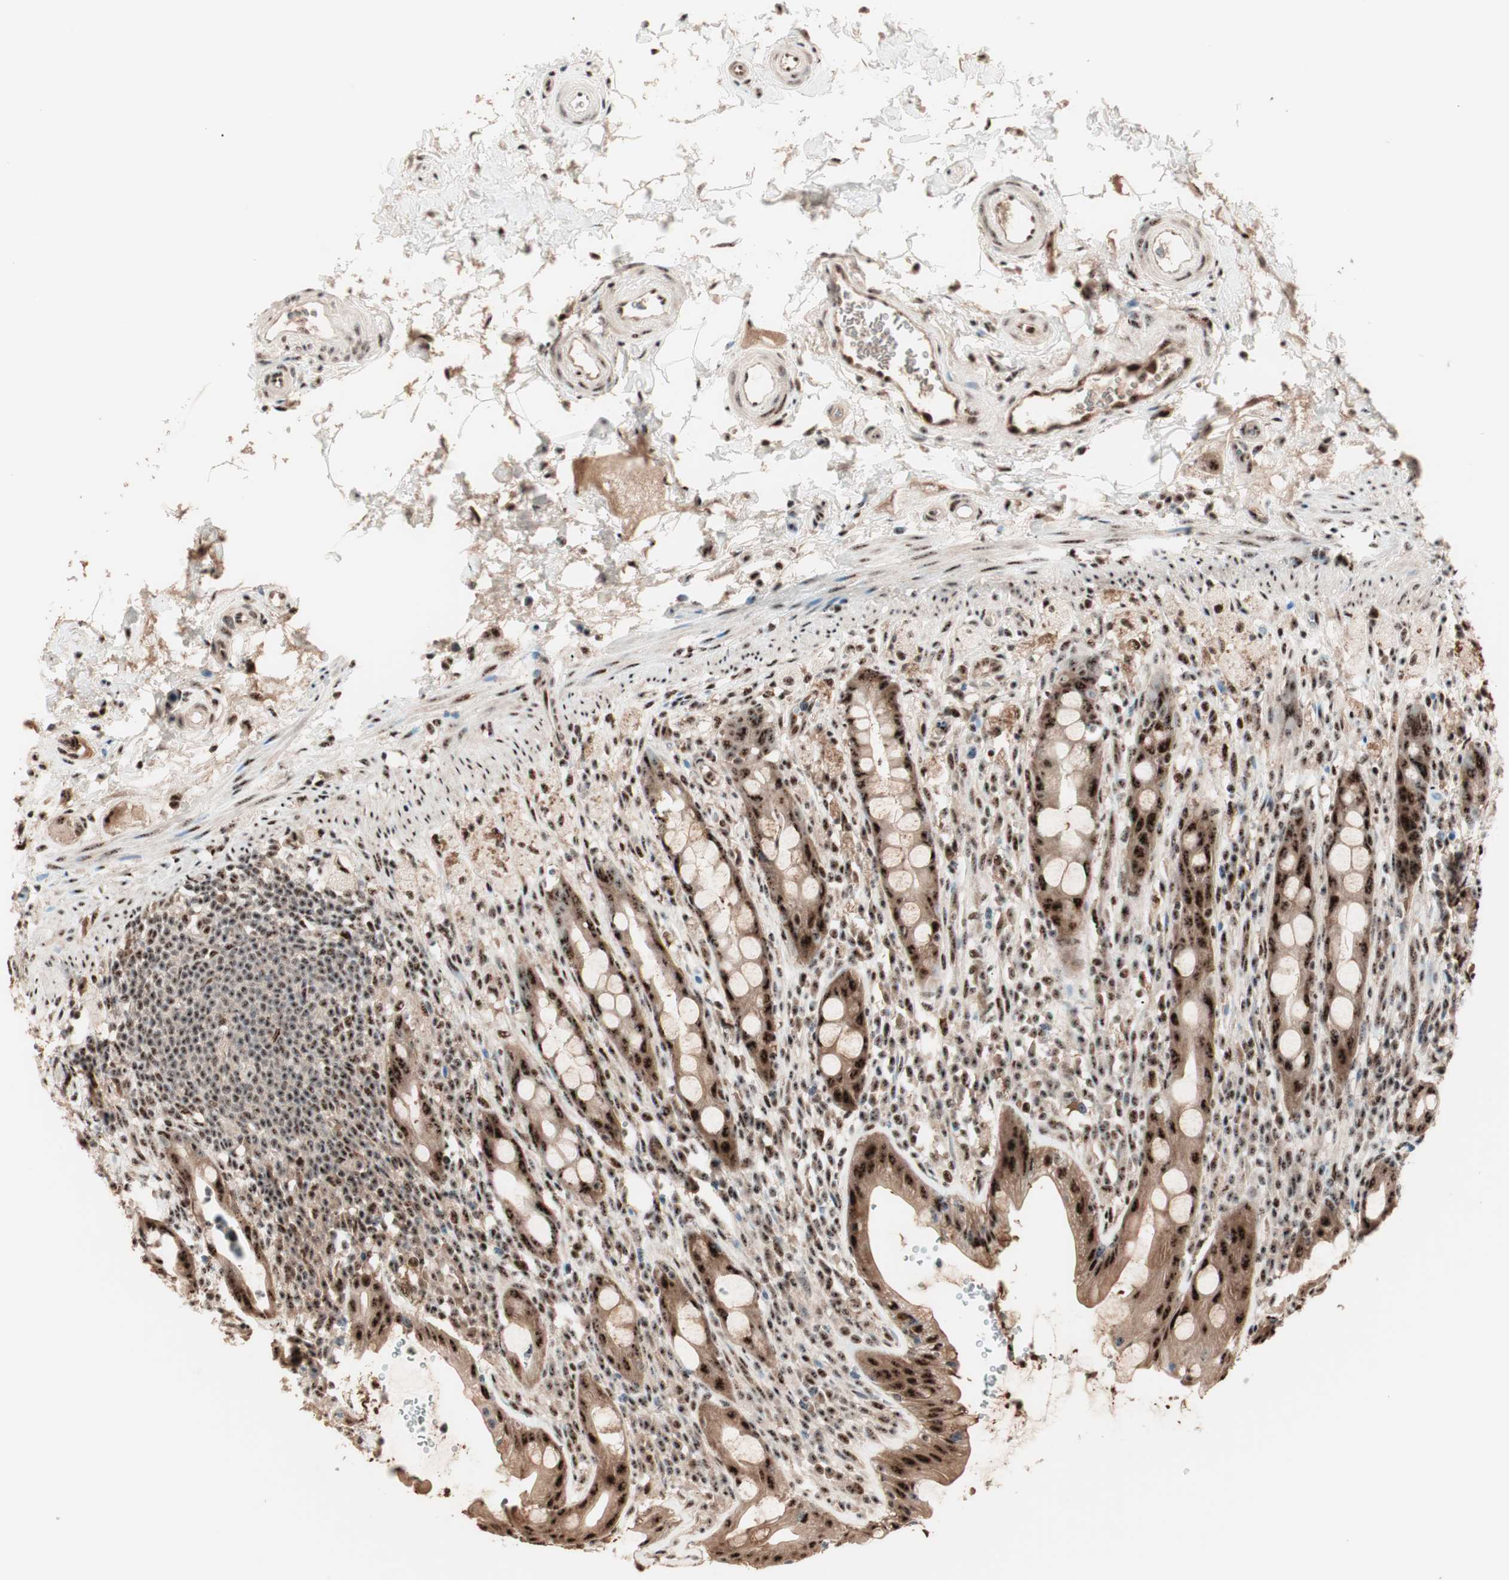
{"staining": {"intensity": "strong", "quantity": ">75%", "location": "cytoplasmic/membranous,nuclear"}, "tissue": "rectum", "cell_type": "Glandular cells", "image_type": "normal", "snomed": [{"axis": "morphology", "description": "Normal tissue, NOS"}, {"axis": "topography", "description": "Rectum"}], "caption": "DAB immunohistochemical staining of benign human rectum shows strong cytoplasmic/membranous,nuclear protein staining in approximately >75% of glandular cells.", "gene": "NR5A2", "patient": {"sex": "male", "age": 44}}